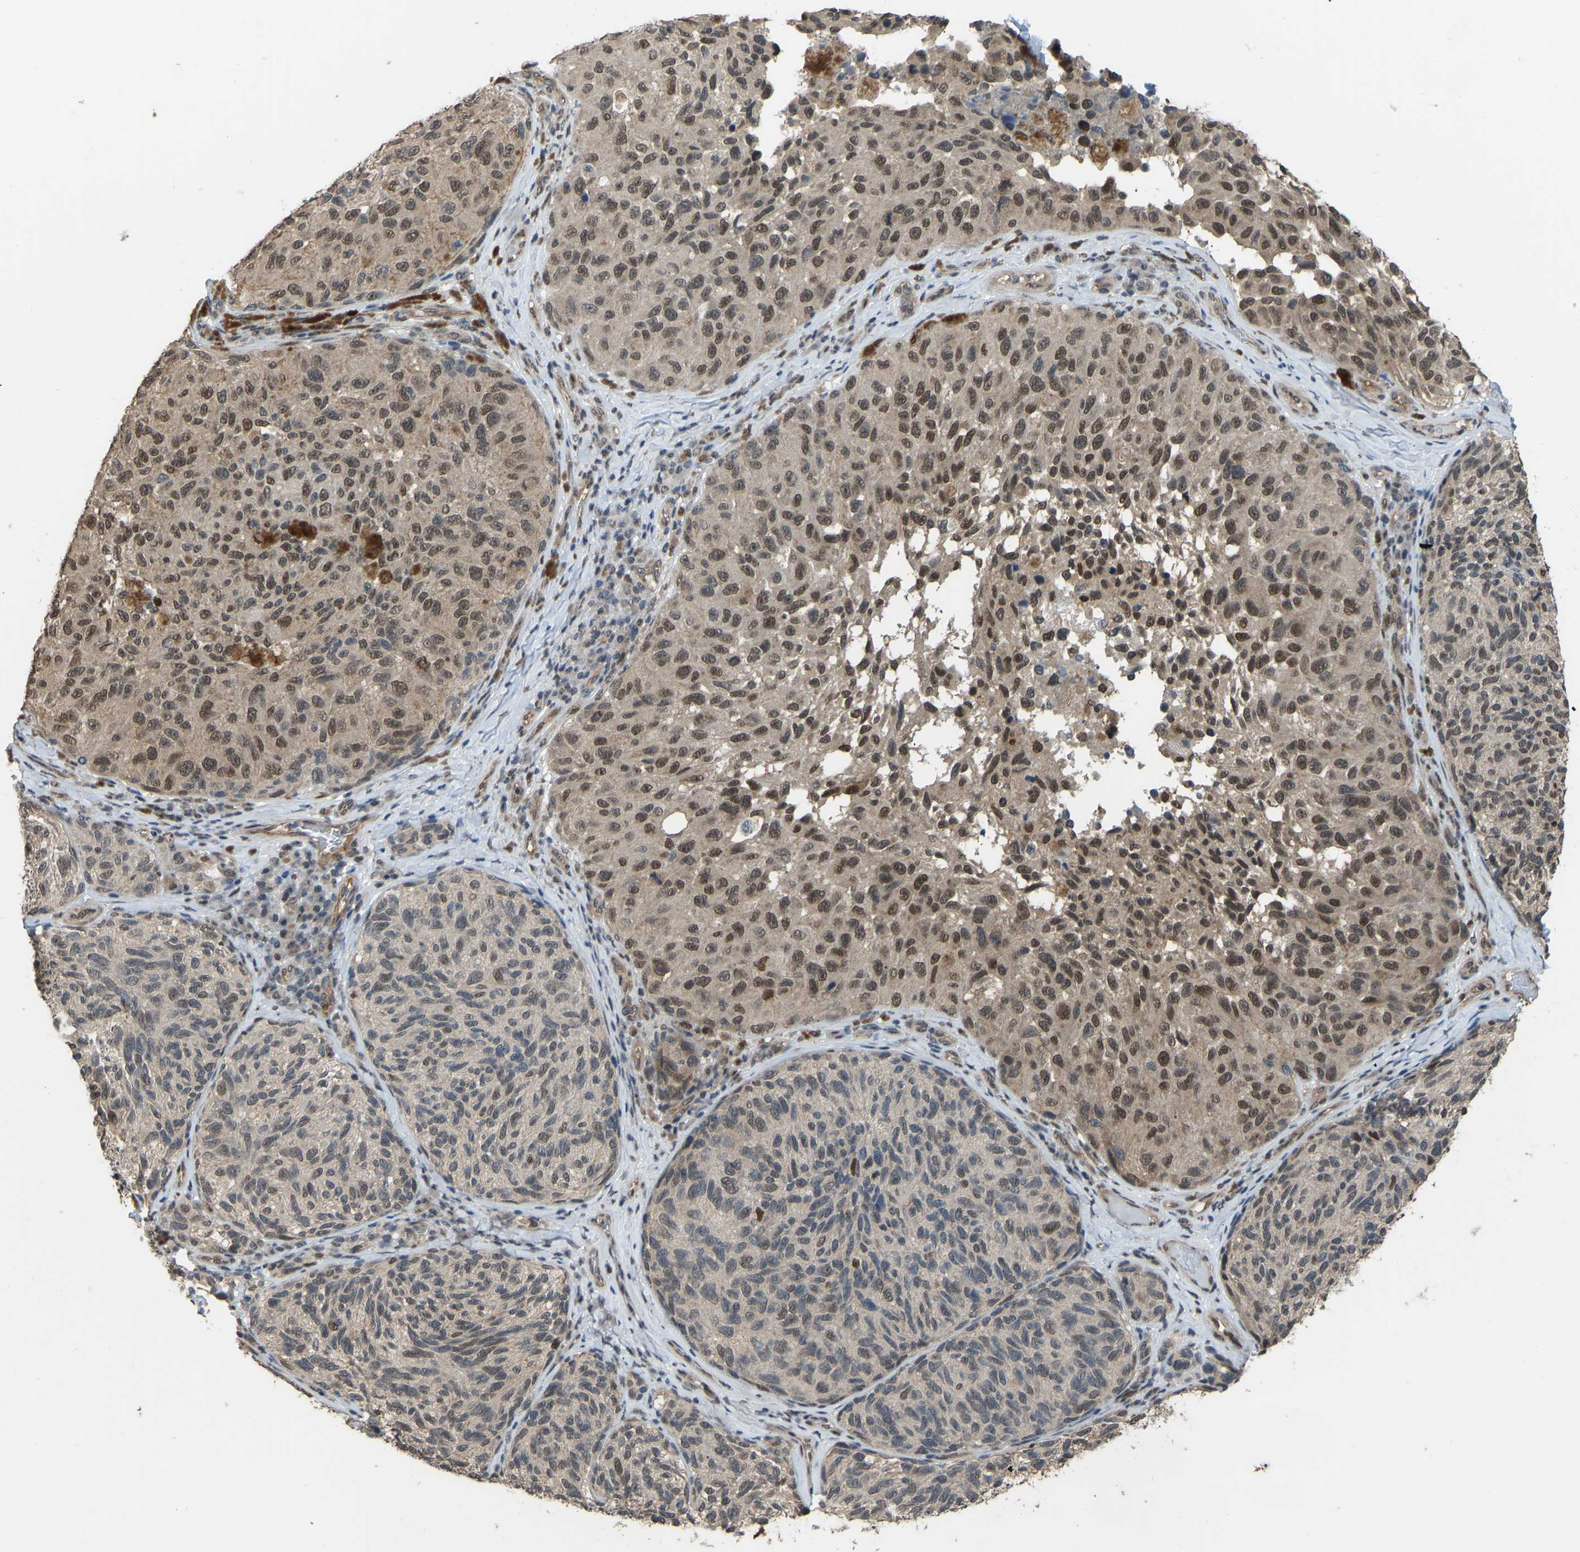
{"staining": {"intensity": "moderate", "quantity": "25%-75%", "location": "nuclear"}, "tissue": "melanoma", "cell_type": "Tumor cells", "image_type": "cancer", "snomed": [{"axis": "morphology", "description": "Malignant melanoma, NOS"}, {"axis": "topography", "description": "Skin"}], "caption": "A medium amount of moderate nuclear staining is identified in about 25%-75% of tumor cells in melanoma tissue.", "gene": "KPNA6", "patient": {"sex": "female", "age": 73}}